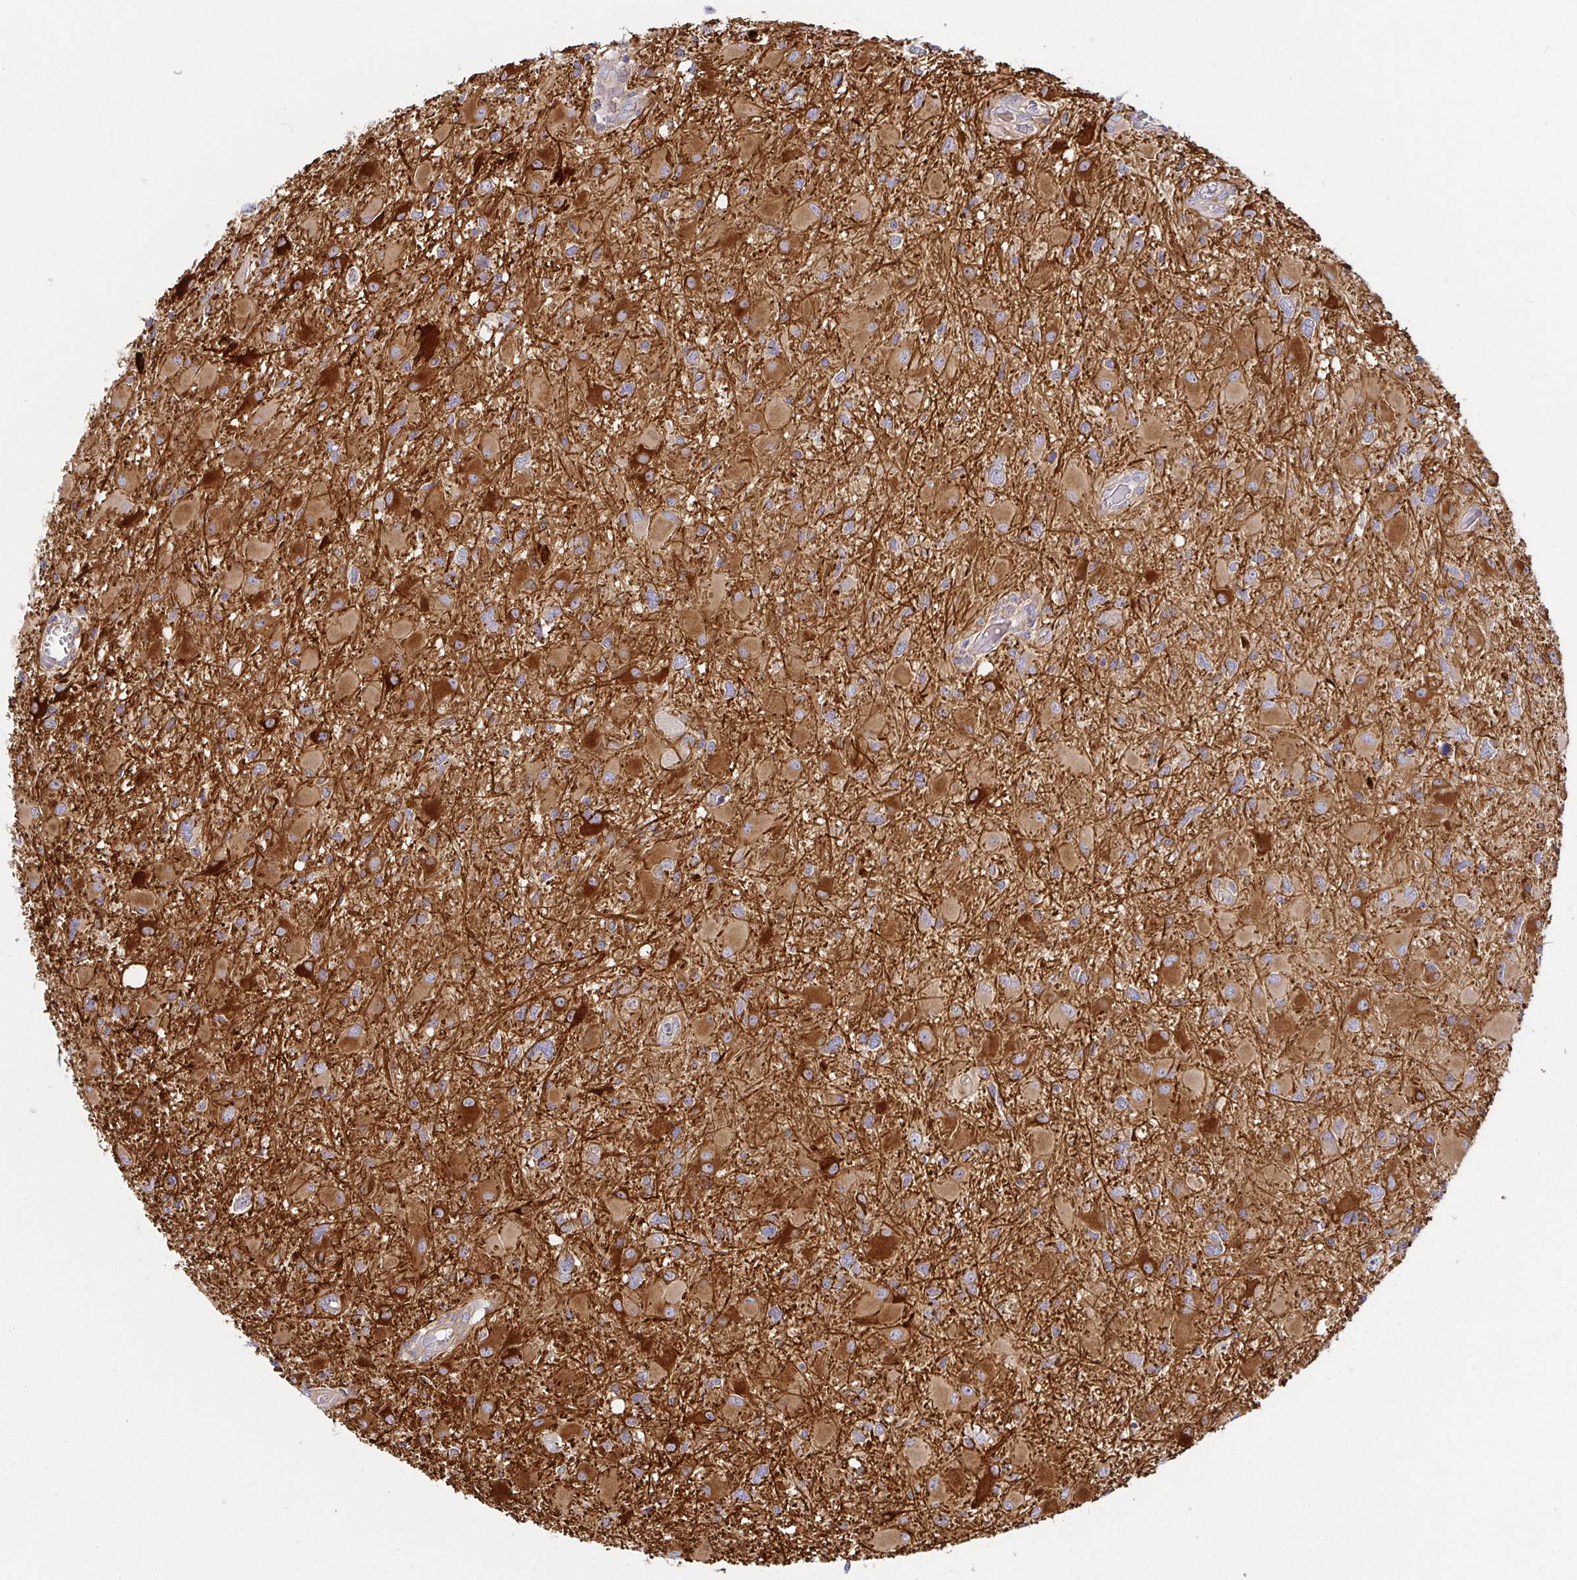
{"staining": {"intensity": "moderate", "quantity": ">75%", "location": "cytoplasmic/membranous"}, "tissue": "glioma", "cell_type": "Tumor cells", "image_type": "cancer", "snomed": [{"axis": "morphology", "description": "Glioma, malignant, High grade"}, {"axis": "topography", "description": "Brain"}], "caption": "The photomicrograph reveals staining of high-grade glioma (malignant), revealing moderate cytoplasmic/membranous protein expression (brown color) within tumor cells. (brown staining indicates protein expression, while blue staining denotes nuclei).", "gene": "SNX8", "patient": {"sex": "male", "age": 54}}